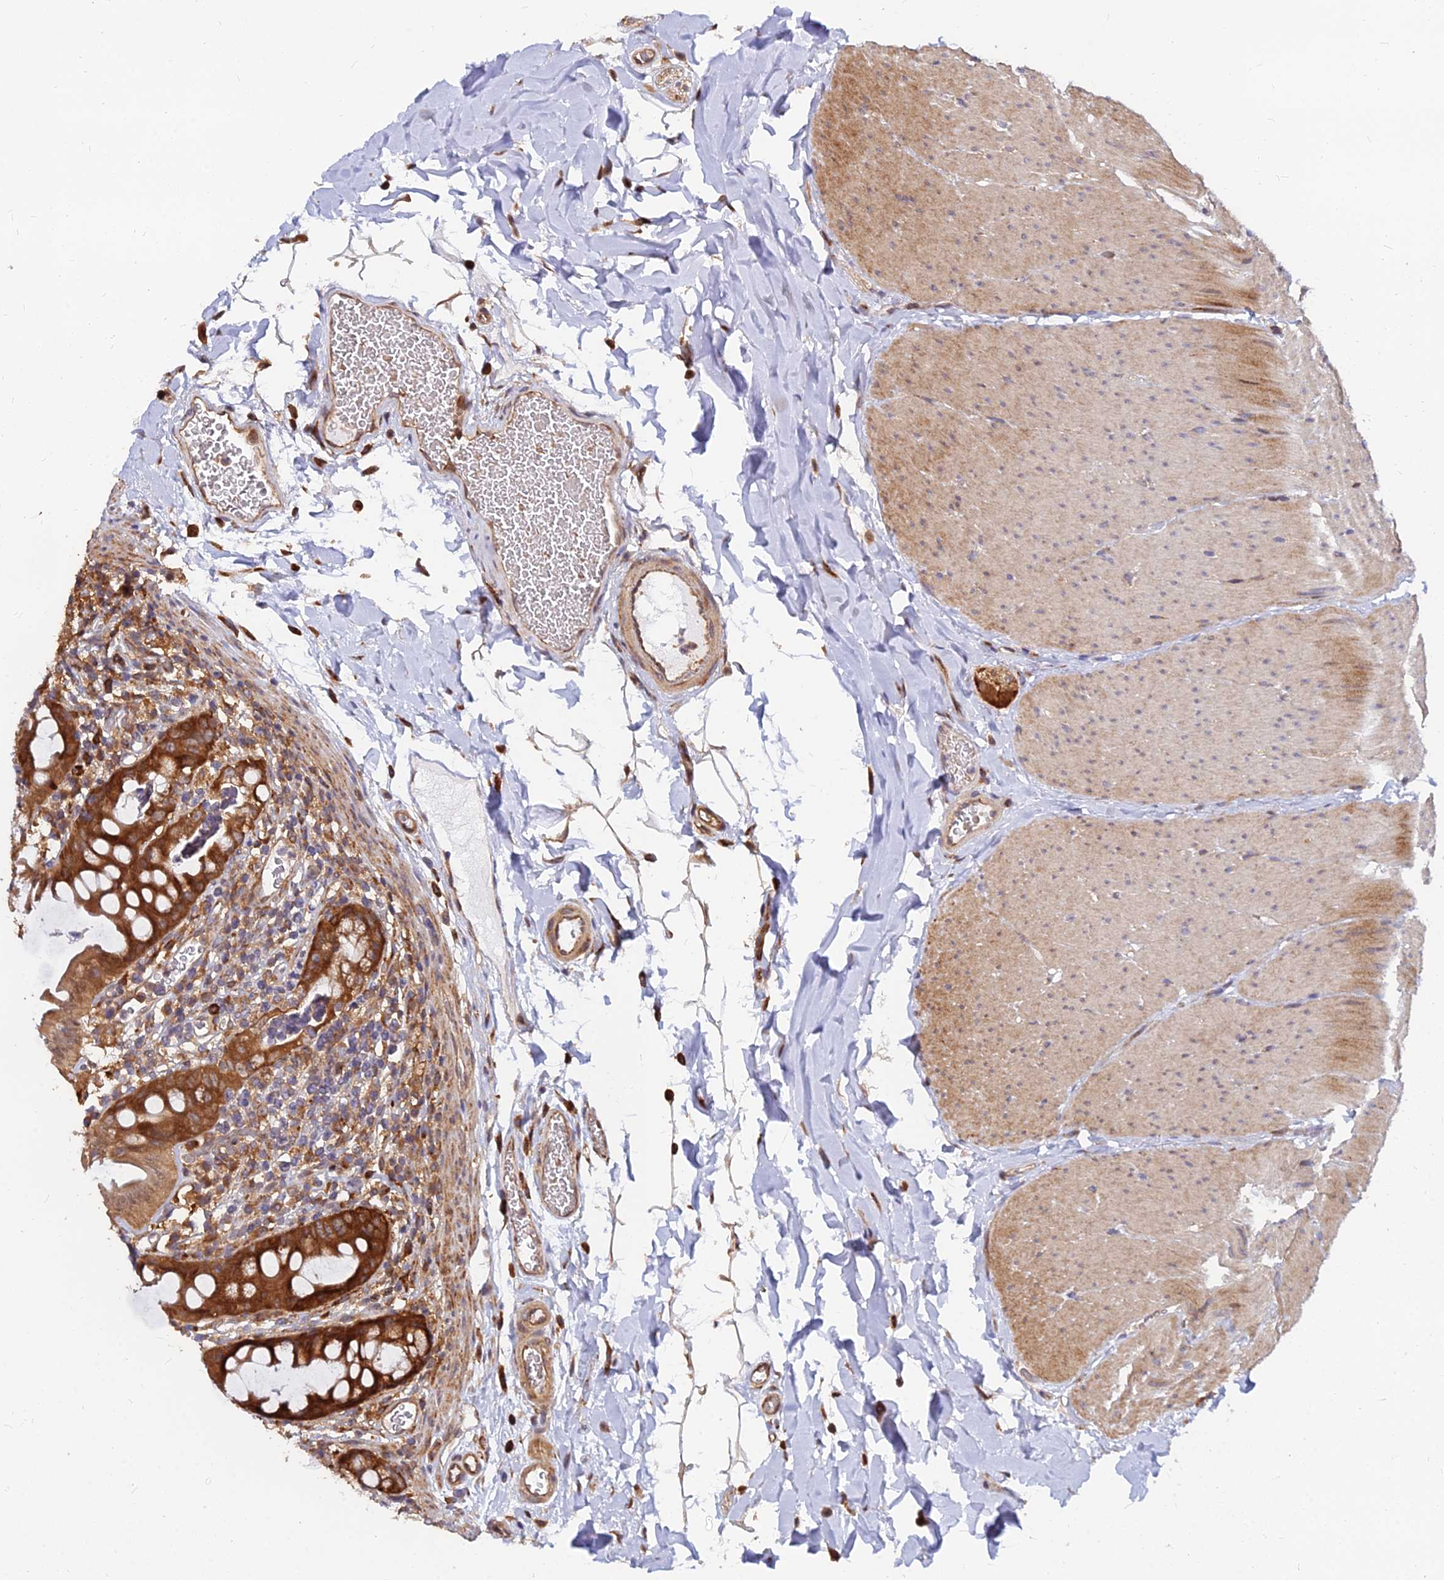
{"staining": {"intensity": "strong", "quantity": ">75%", "location": "cytoplasmic/membranous"}, "tissue": "rectum", "cell_type": "Glandular cells", "image_type": "normal", "snomed": [{"axis": "morphology", "description": "Normal tissue, NOS"}, {"axis": "topography", "description": "Rectum"}], "caption": "The immunohistochemical stain shows strong cytoplasmic/membranous positivity in glandular cells of unremarkable rectum. (DAB = brown stain, brightfield microscopy at high magnification).", "gene": "CCT6A", "patient": {"sex": "female", "age": 57}}